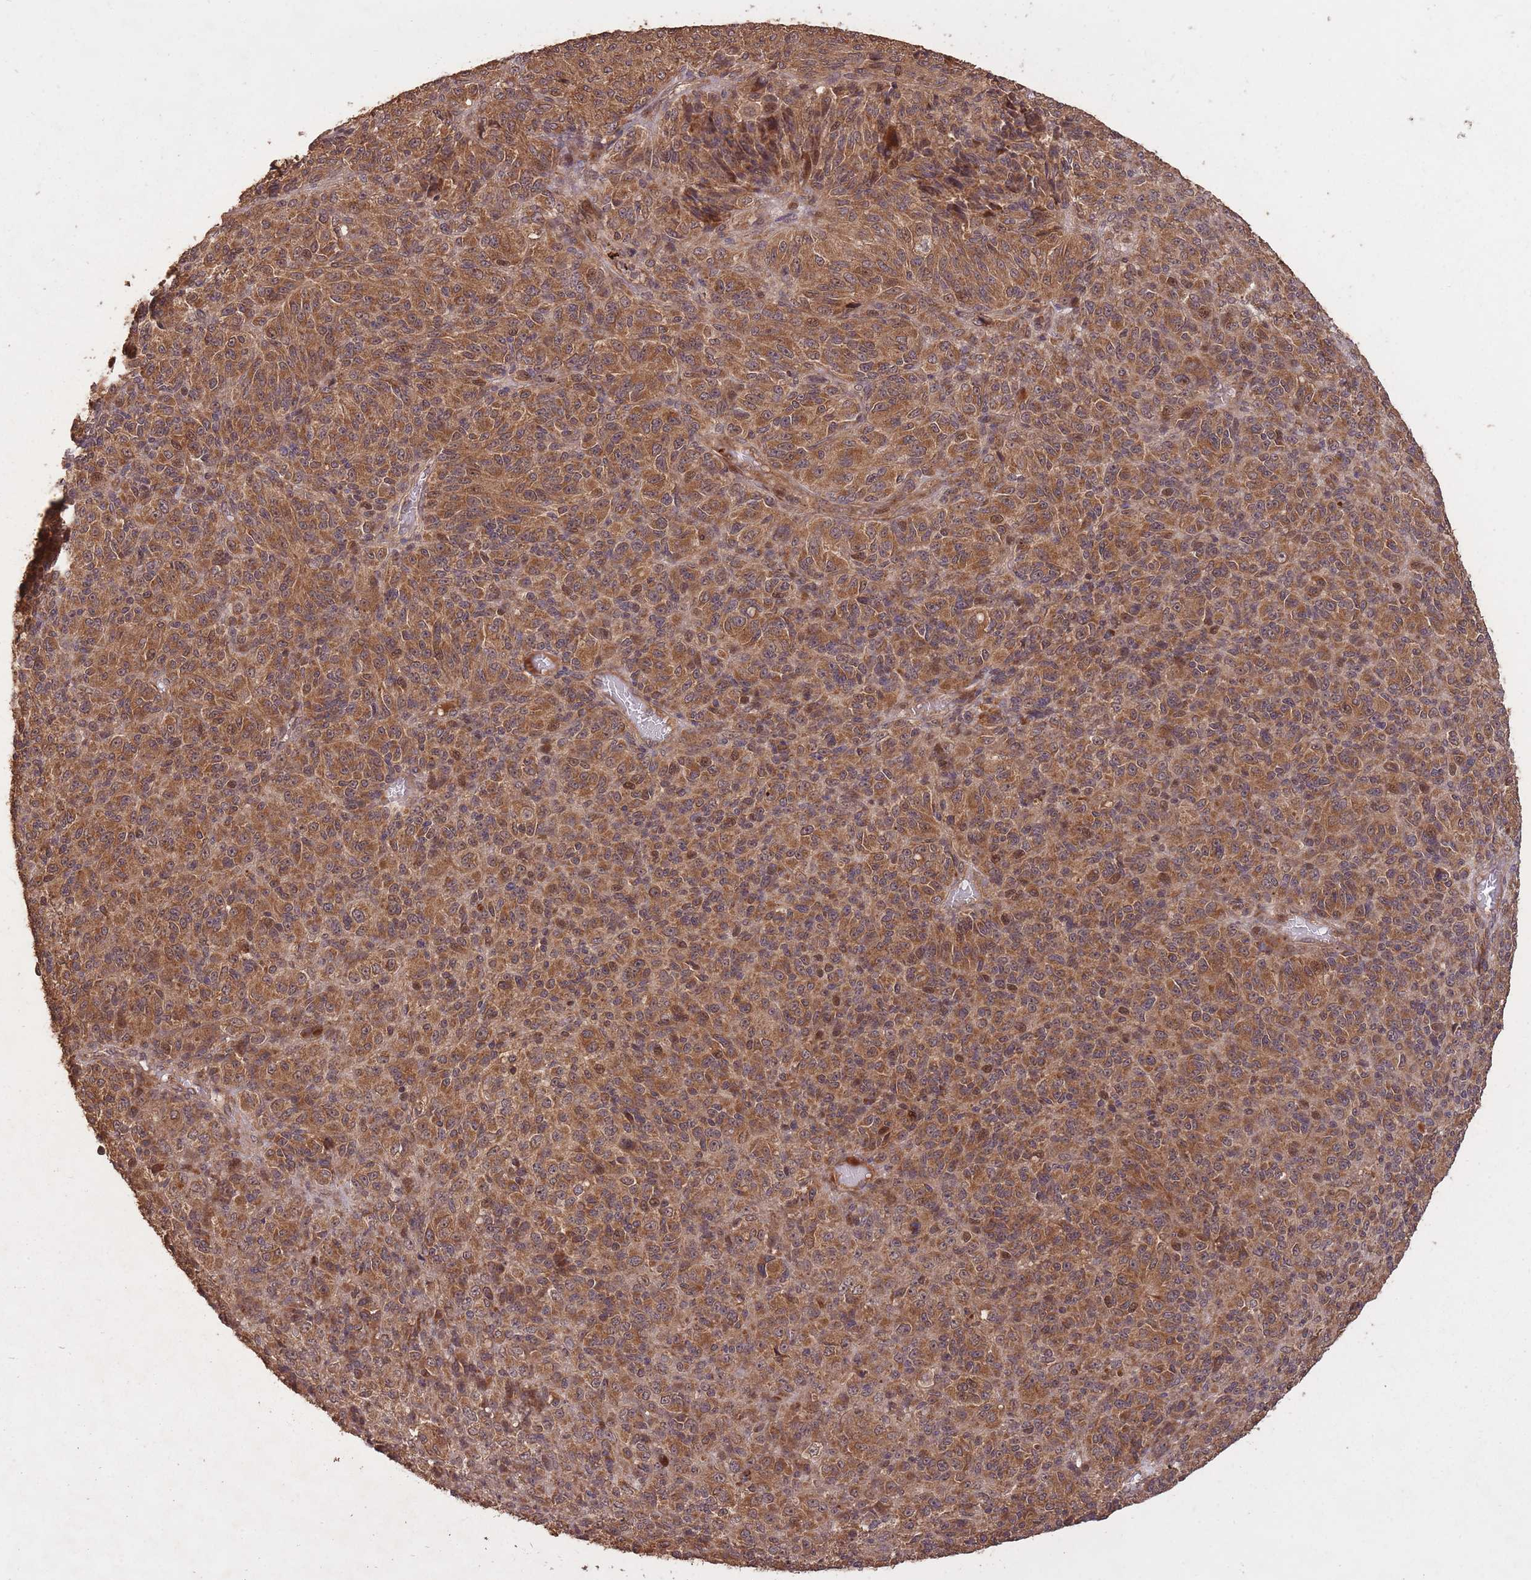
{"staining": {"intensity": "moderate", "quantity": ">75%", "location": "cytoplasmic/membranous,nuclear"}, "tissue": "melanoma", "cell_type": "Tumor cells", "image_type": "cancer", "snomed": [{"axis": "morphology", "description": "Malignant melanoma, Metastatic site"}, {"axis": "topography", "description": "Brain"}], "caption": "Moderate cytoplasmic/membranous and nuclear expression is identified in approximately >75% of tumor cells in malignant melanoma (metastatic site).", "gene": "ERBB3", "patient": {"sex": "female", "age": 56}}